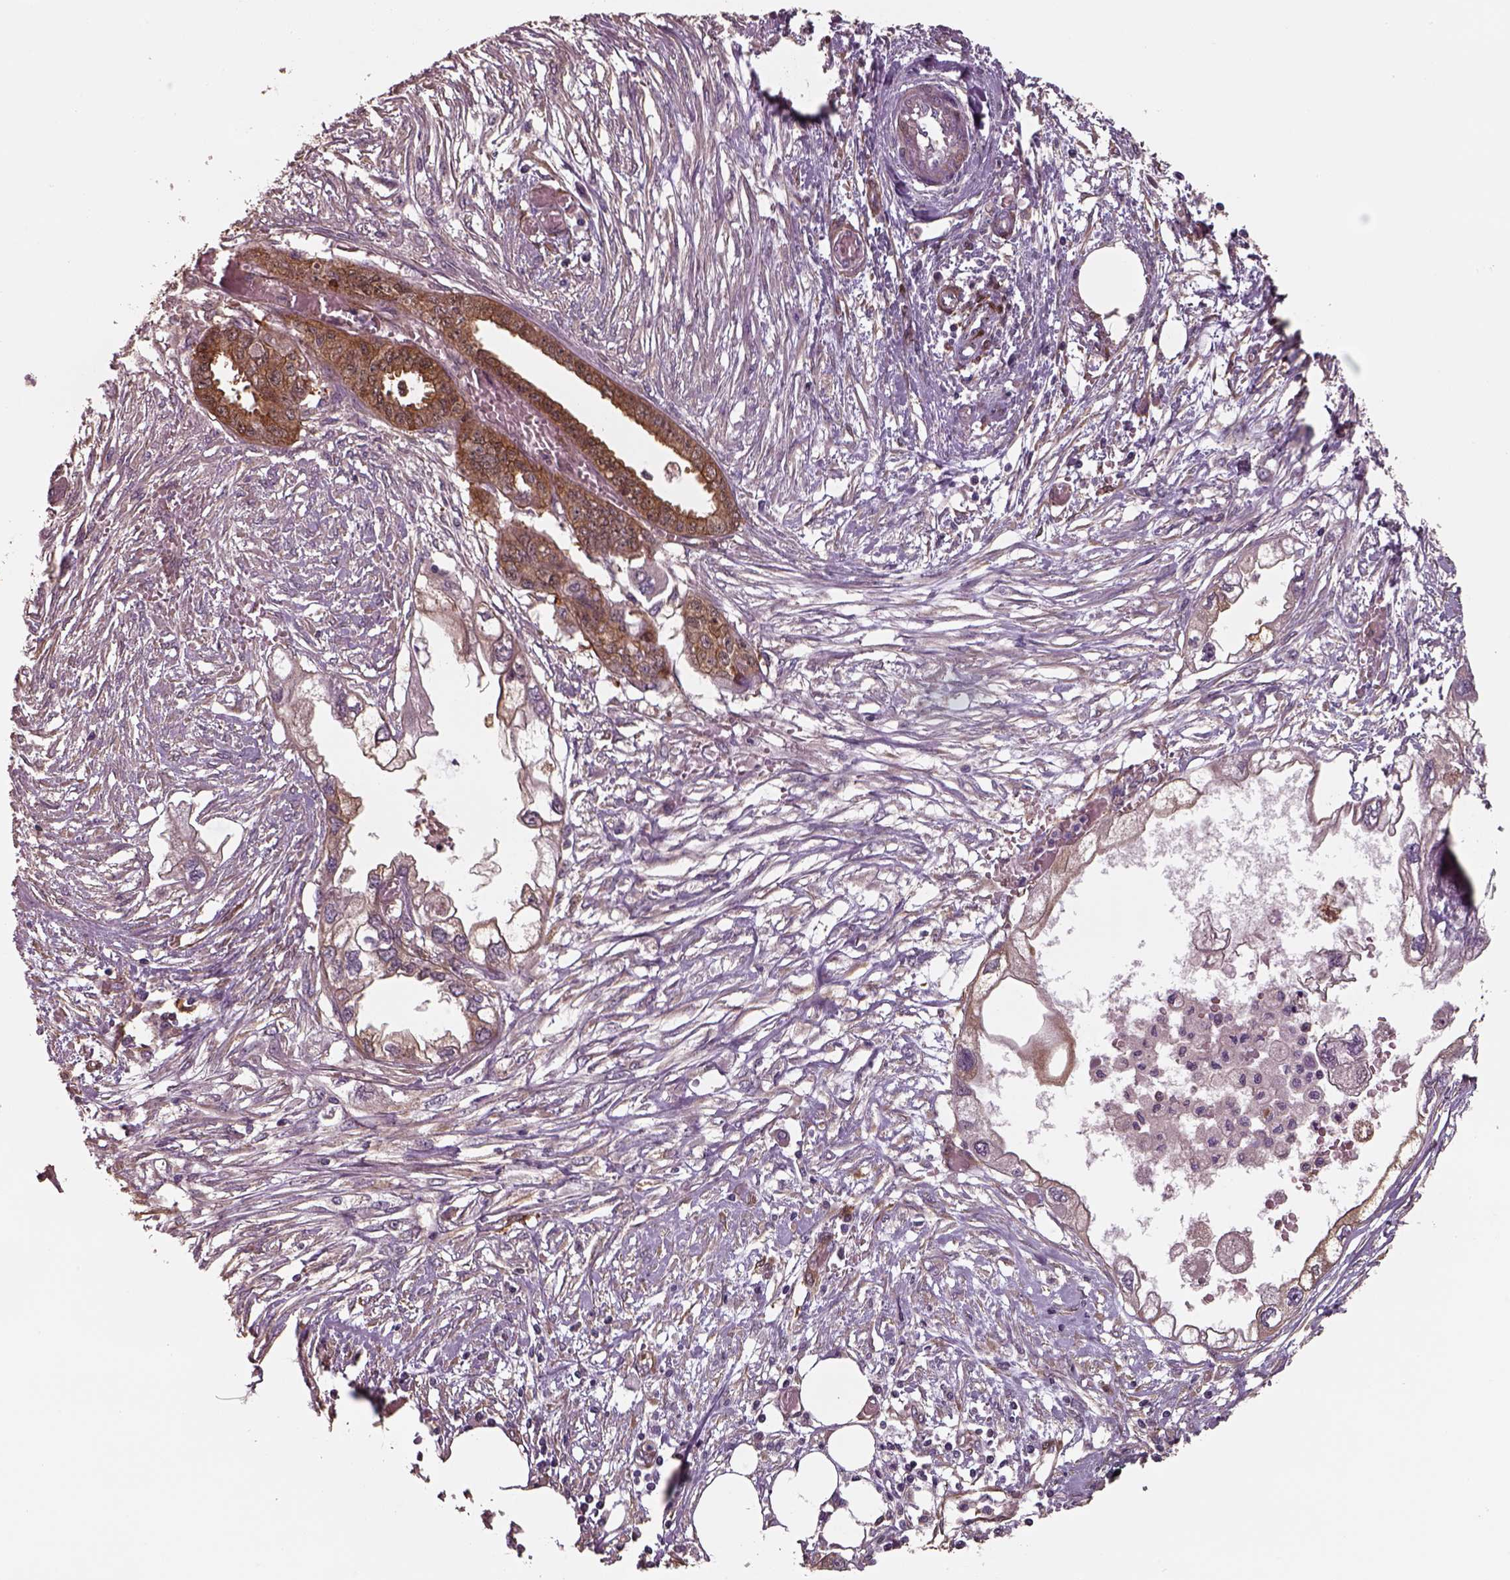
{"staining": {"intensity": "moderate", "quantity": ">75%", "location": "cytoplasmic/membranous"}, "tissue": "endometrial cancer", "cell_type": "Tumor cells", "image_type": "cancer", "snomed": [{"axis": "morphology", "description": "Adenocarcinoma, NOS"}, {"axis": "morphology", "description": "Adenocarcinoma, metastatic, NOS"}, {"axis": "topography", "description": "Adipose tissue"}, {"axis": "topography", "description": "Endometrium"}], "caption": "Immunohistochemistry (IHC) (DAB) staining of human endometrial cancer displays moderate cytoplasmic/membranous protein expression in about >75% of tumor cells. (Brightfield microscopy of DAB IHC at high magnification).", "gene": "ISYNA1", "patient": {"sex": "female", "age": 67}}